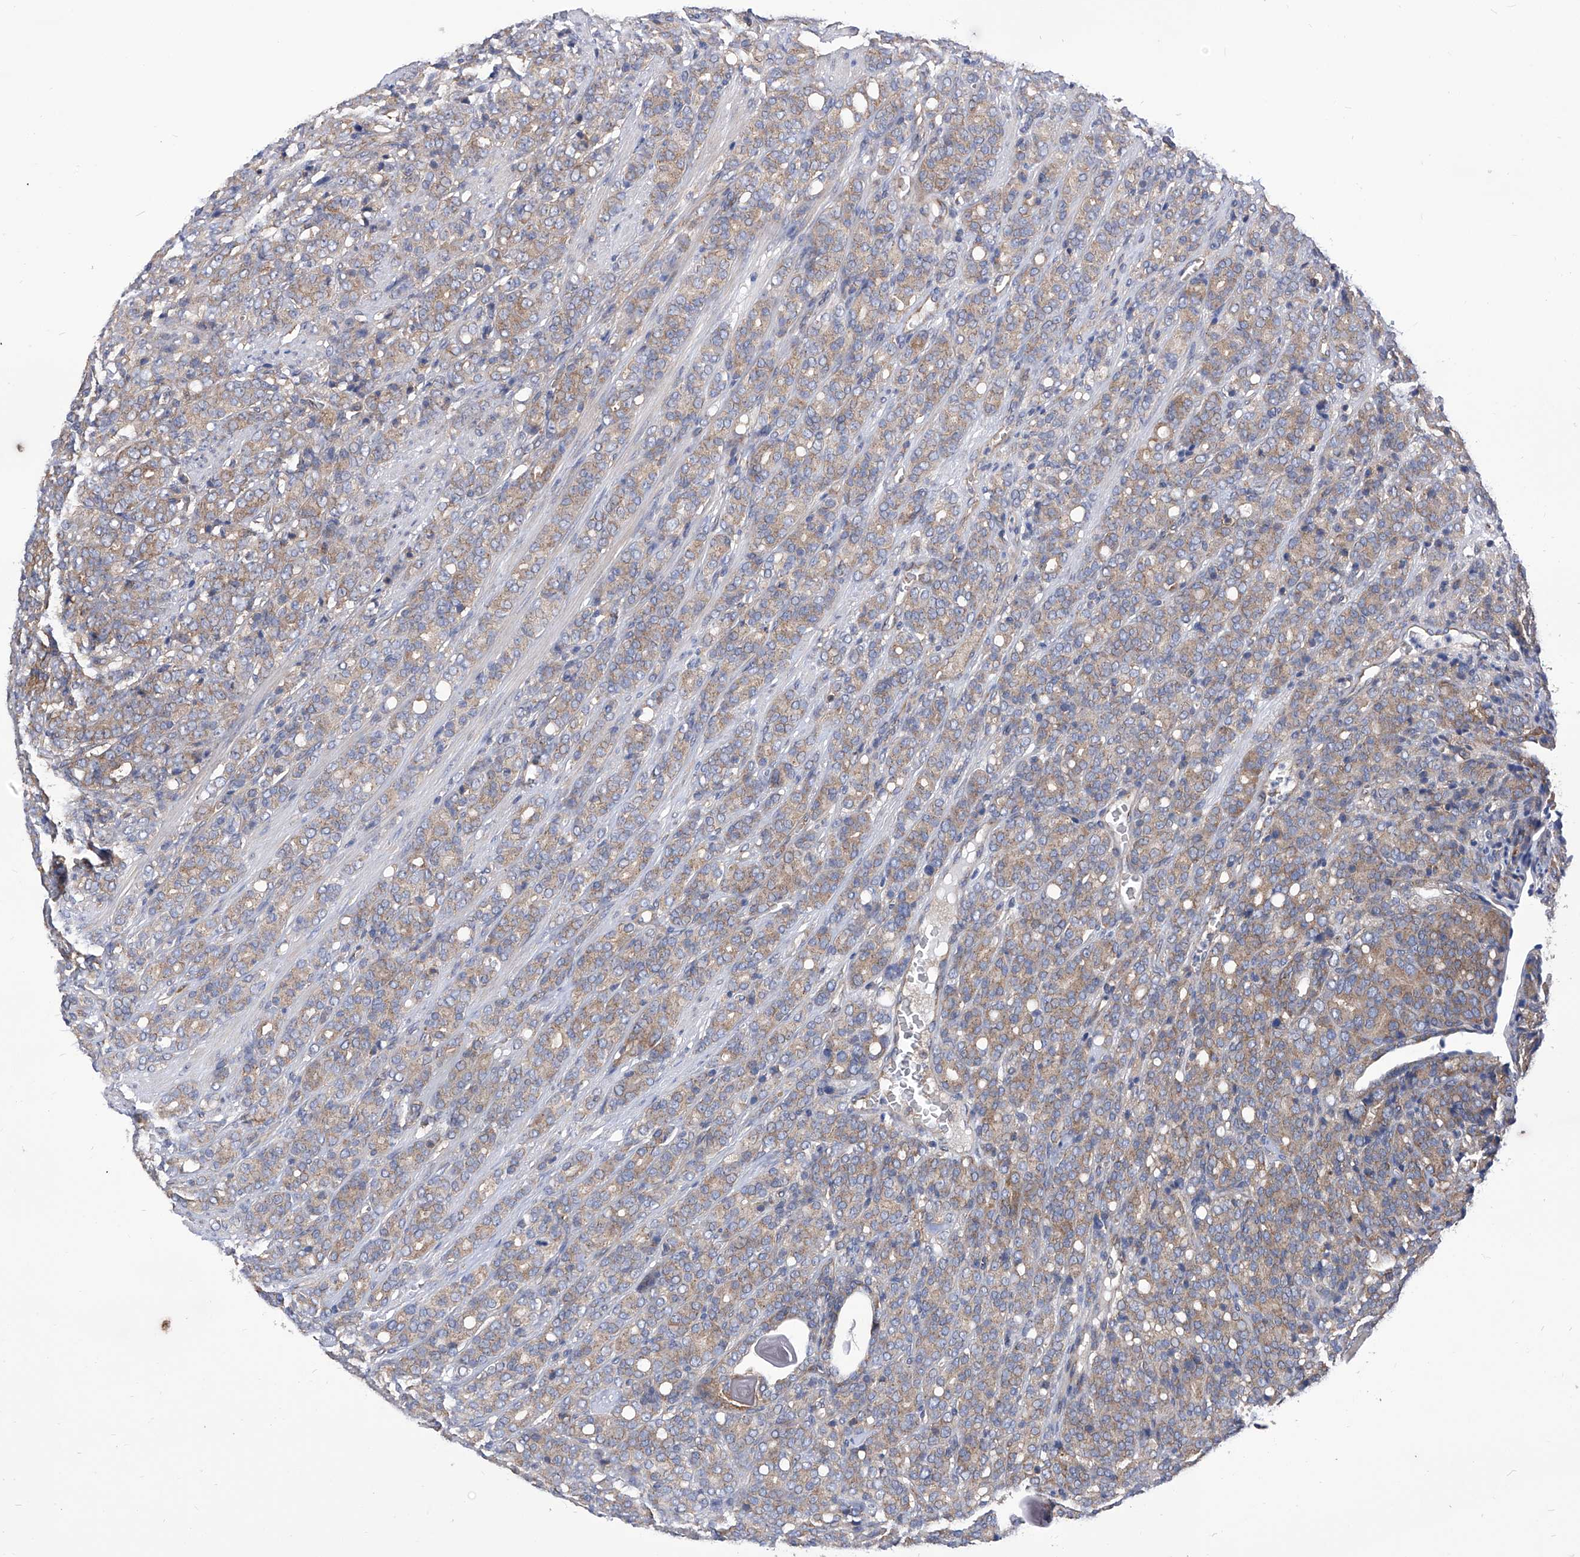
{"staining": {"intensity": "moderate", "quantity": ">75%", "location": "cytoplasmic/membranous"}, "tissue": "prostate cancer", "cell_type": "Tumor cells", "image_type": "cancer", "snomed": [{"axis": "morphology", "description": "Adenocarcinoma, High grade"}, {"axis": "topography", "description": "Prostate"}], "caption": "This photomicrograph shows immunohistochemistry (IHC) staining of prostate cancer (adenocarcinoma (high-grade)), with medium moderate cytoplasmic/membranous positivity in approximately >75% of tumor cells.", "gene": "TJAP1", "patient": {"sex": "male", "age": 62}}